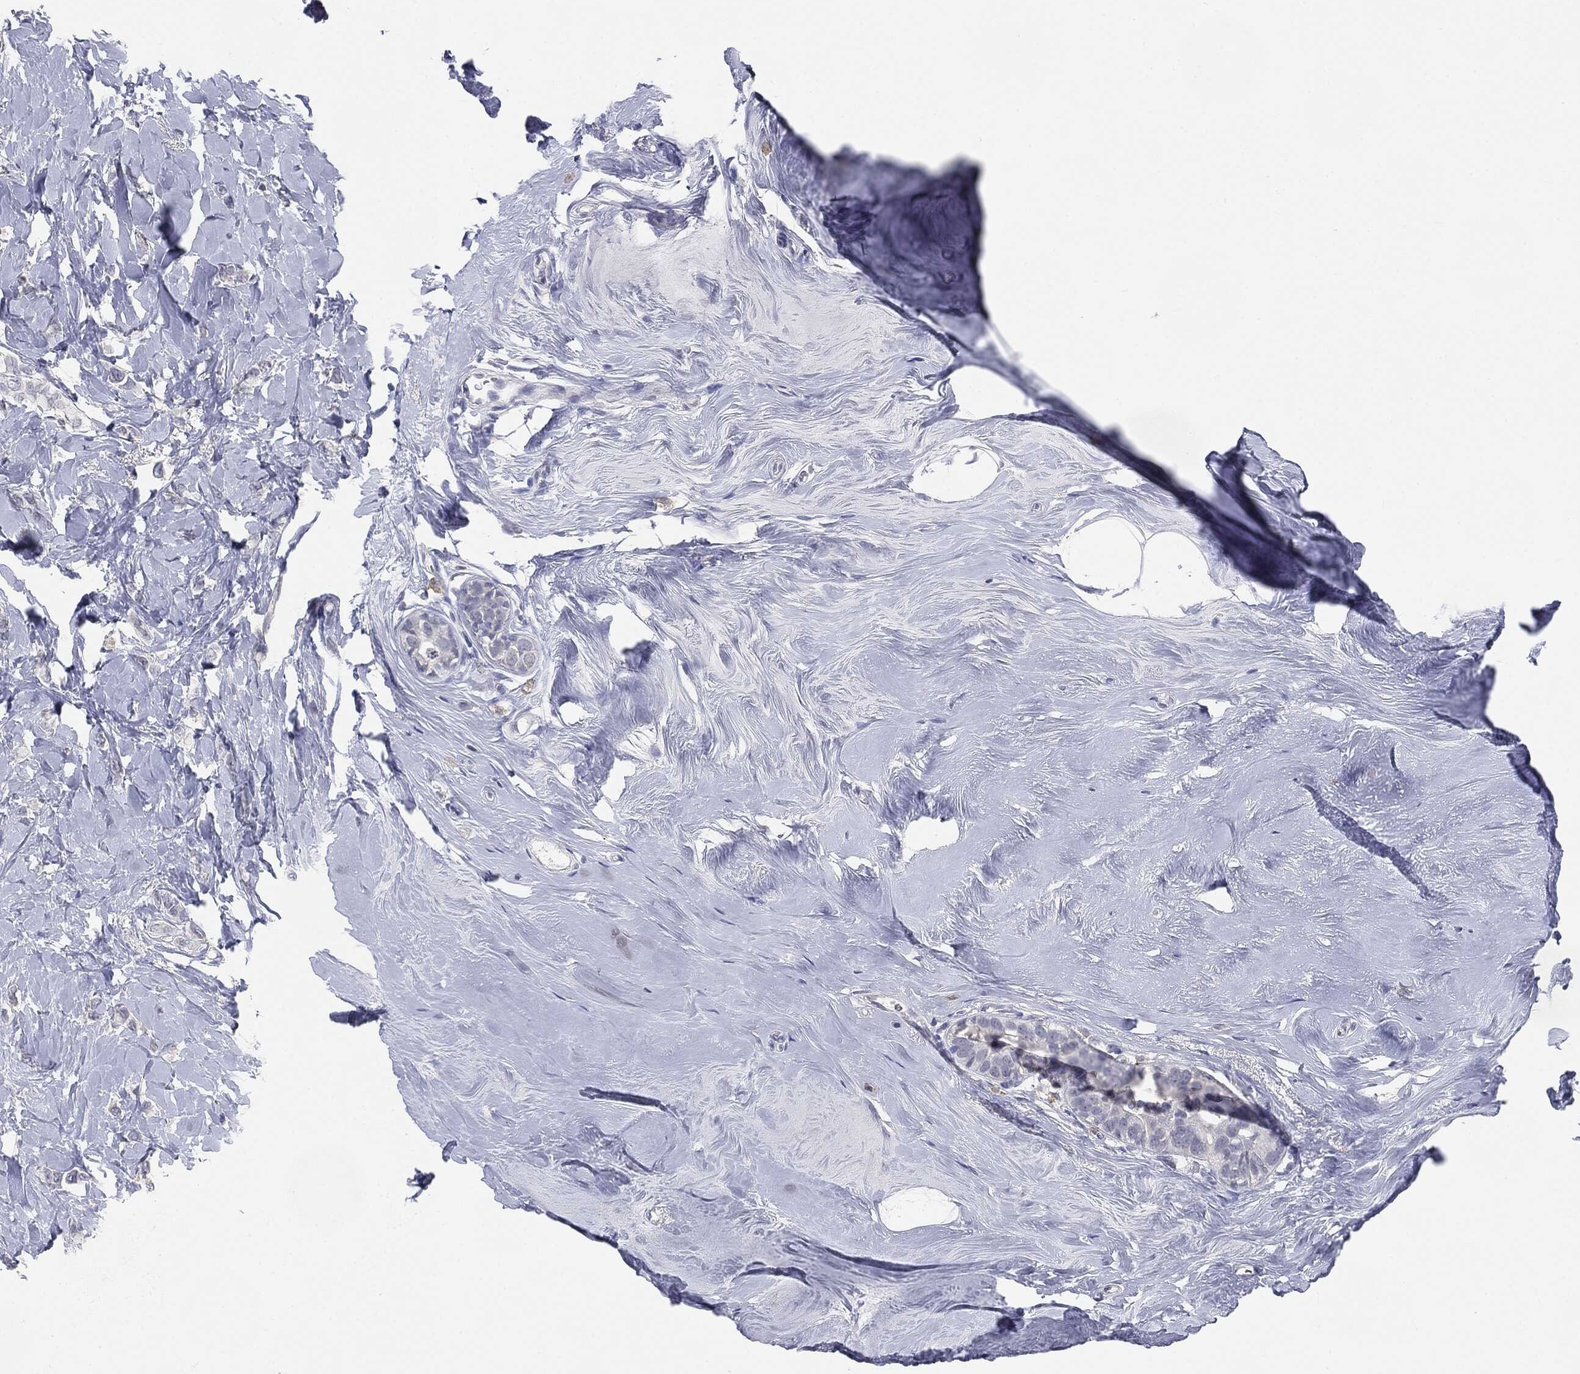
{"staining": {"intensity": "negative", "quantity": "none", "location": "none"}, "tissue": "breast cancer", "cell_type": "Tumor cells", "image_type": "cancer", "snomed": [{"axis": "morphology", "description": "Duct carcinoma"}, {"axis": "topography", "description": "Breast"}], "caption": "This is an IHC image of human breast cancer (infiltrating ductal carcinoma). There is no expression in tumor cells.", "gene": "SLC2A2", "patient": {"sex": "female", "age": 55}}